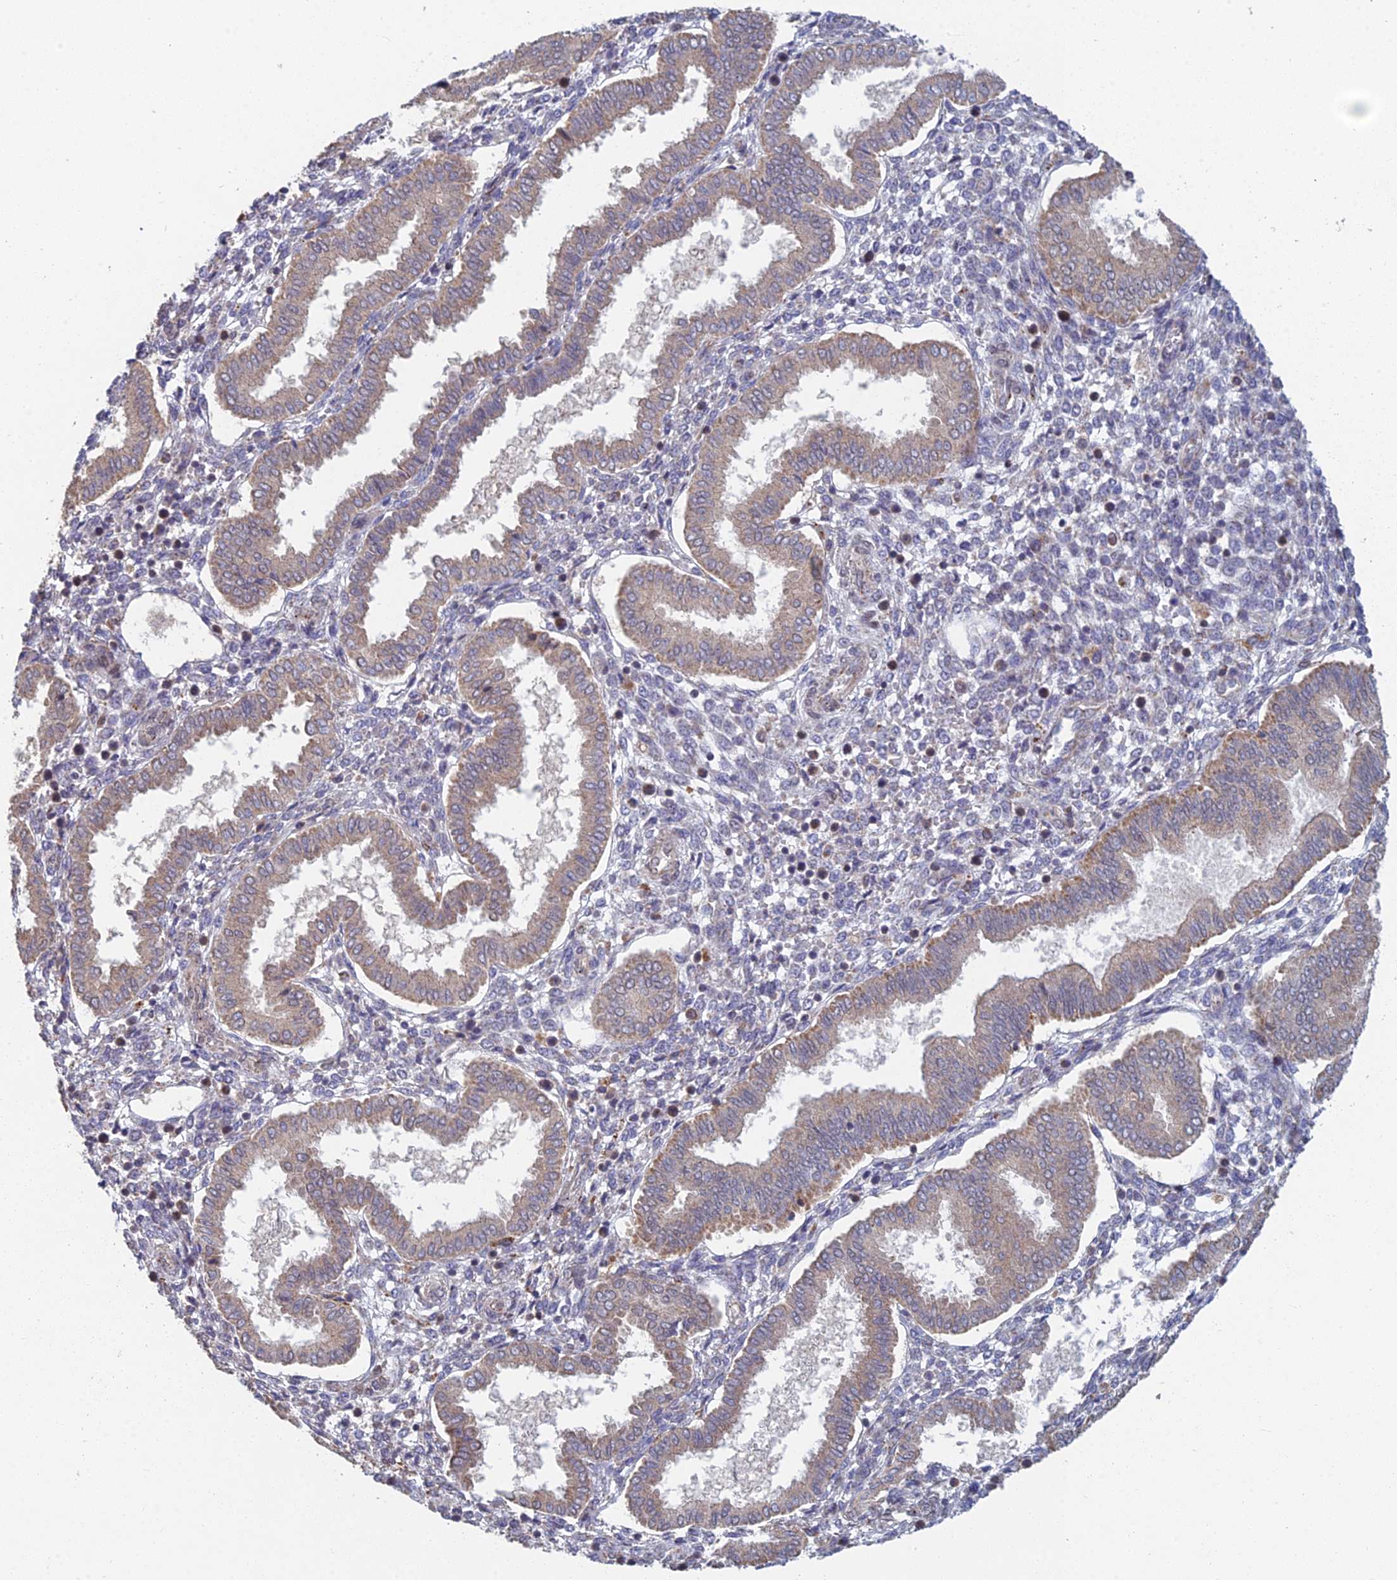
{"staining": {"intensity": "negative", "quantity": "none", "location": "none"}, "tissue": "endometrium", "cell_type": "Cells in endometrial stroma", "image_type": "normal", "snomed": [{"axis": "morphology", "description": "Normal tissue, NOS"}, {"axis": "topography", "description": "Endometrium"}], "caption": "Cells in endometrial stroma are negative for protein expression in unremarkable human endometrium.", "gene": "FOXS1", "patient": {"sex": "female", "age": 24}}